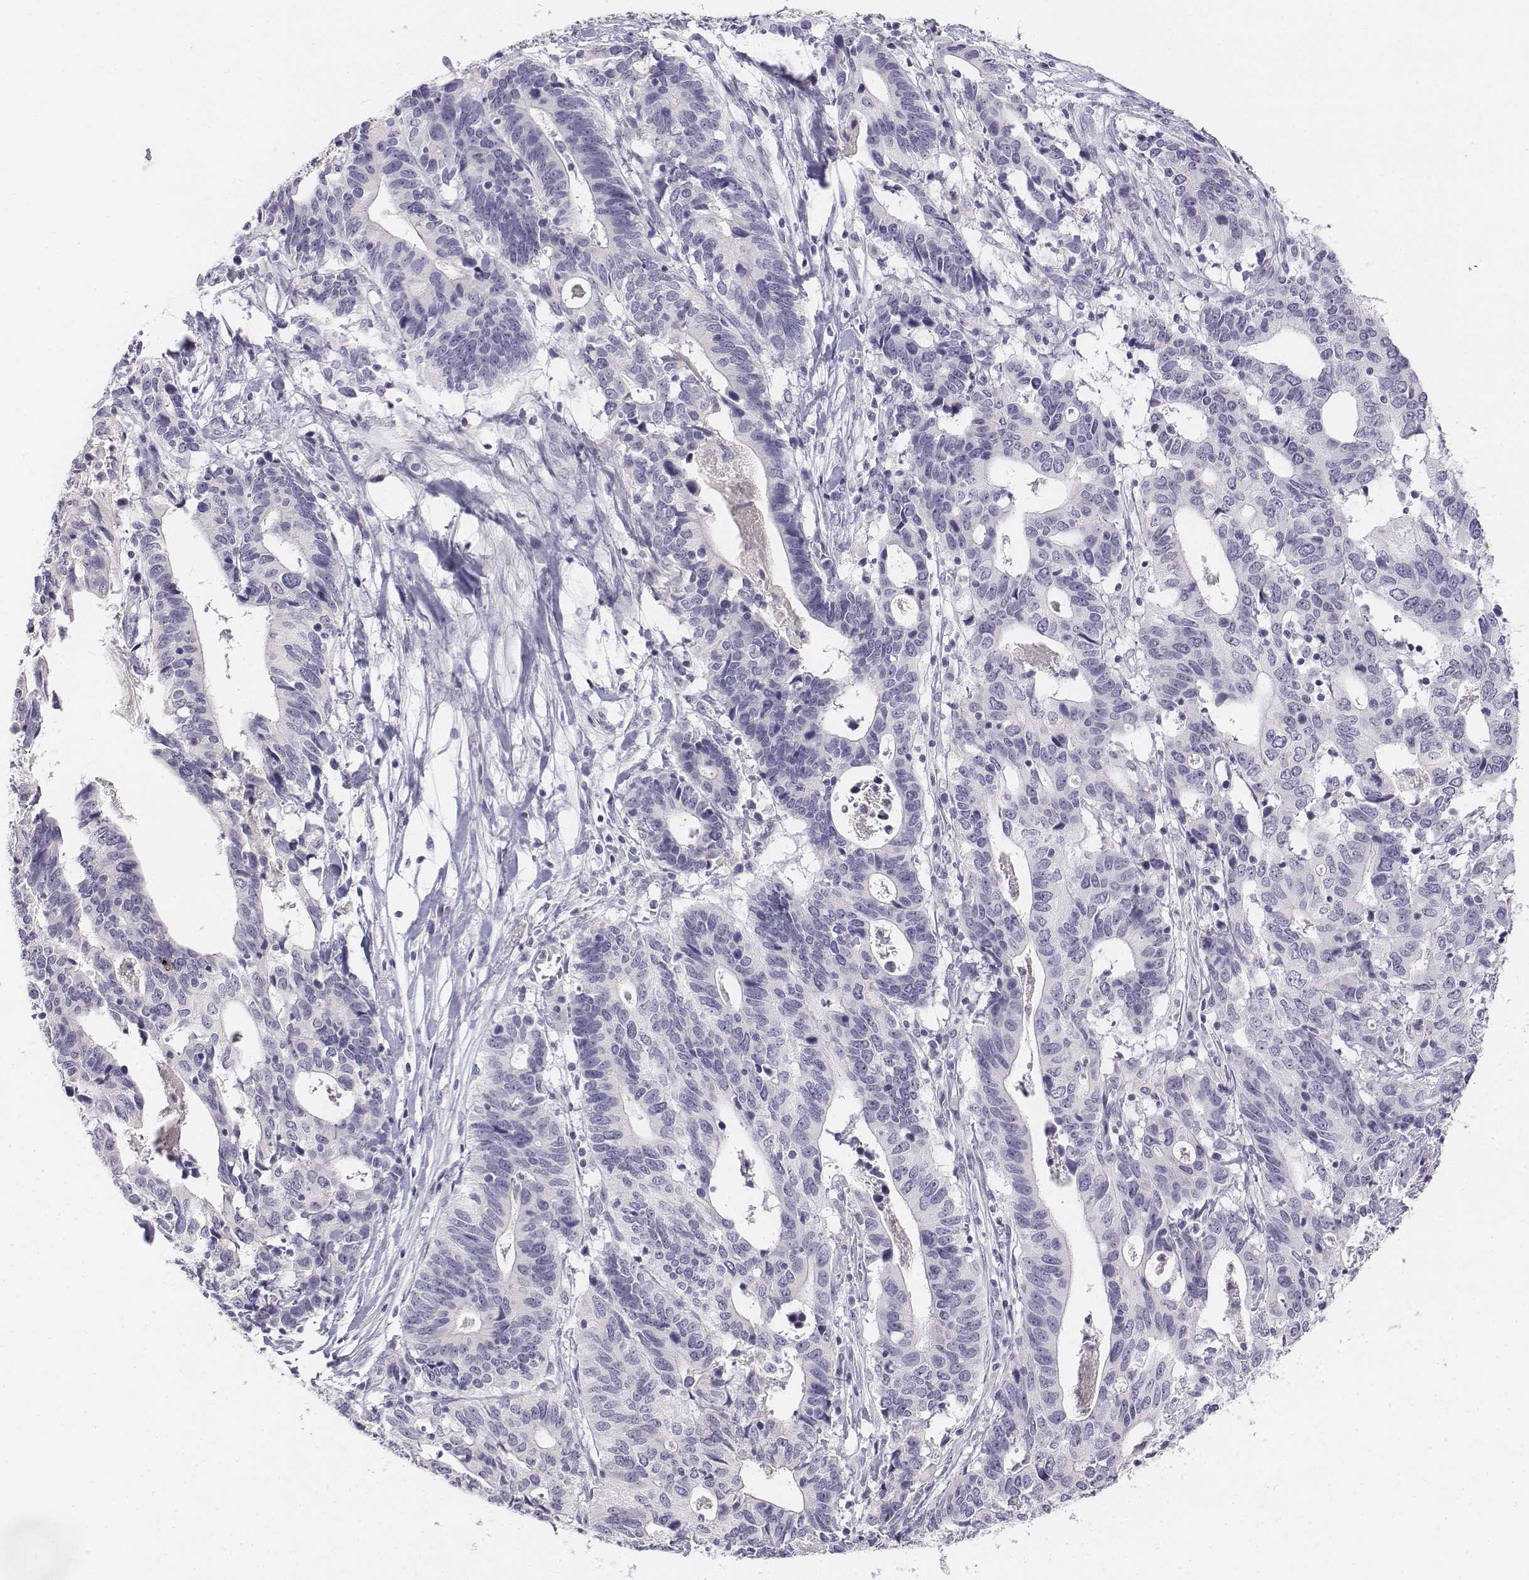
{"staining": {"intensity": "negative", "quantity": "none", "location": "none"}, "tissue": "stomach cancer", "cell_type": "Tumor cells", "image_type": "cancer", "snomed": [{"axis": "morphology", "description": "Adenocarcinoma, NOS"}, {"axis": "topography", "description": "Stomach, upper"}], "caption": "IHC histopathology image of neoplastic tissue: human adenocarcinoma (stomach) stained with DAB exhibits no significant protein positivity in tumor cells.", "gene": "UCN2", "patient": {"sex": "female", "age": 67}}